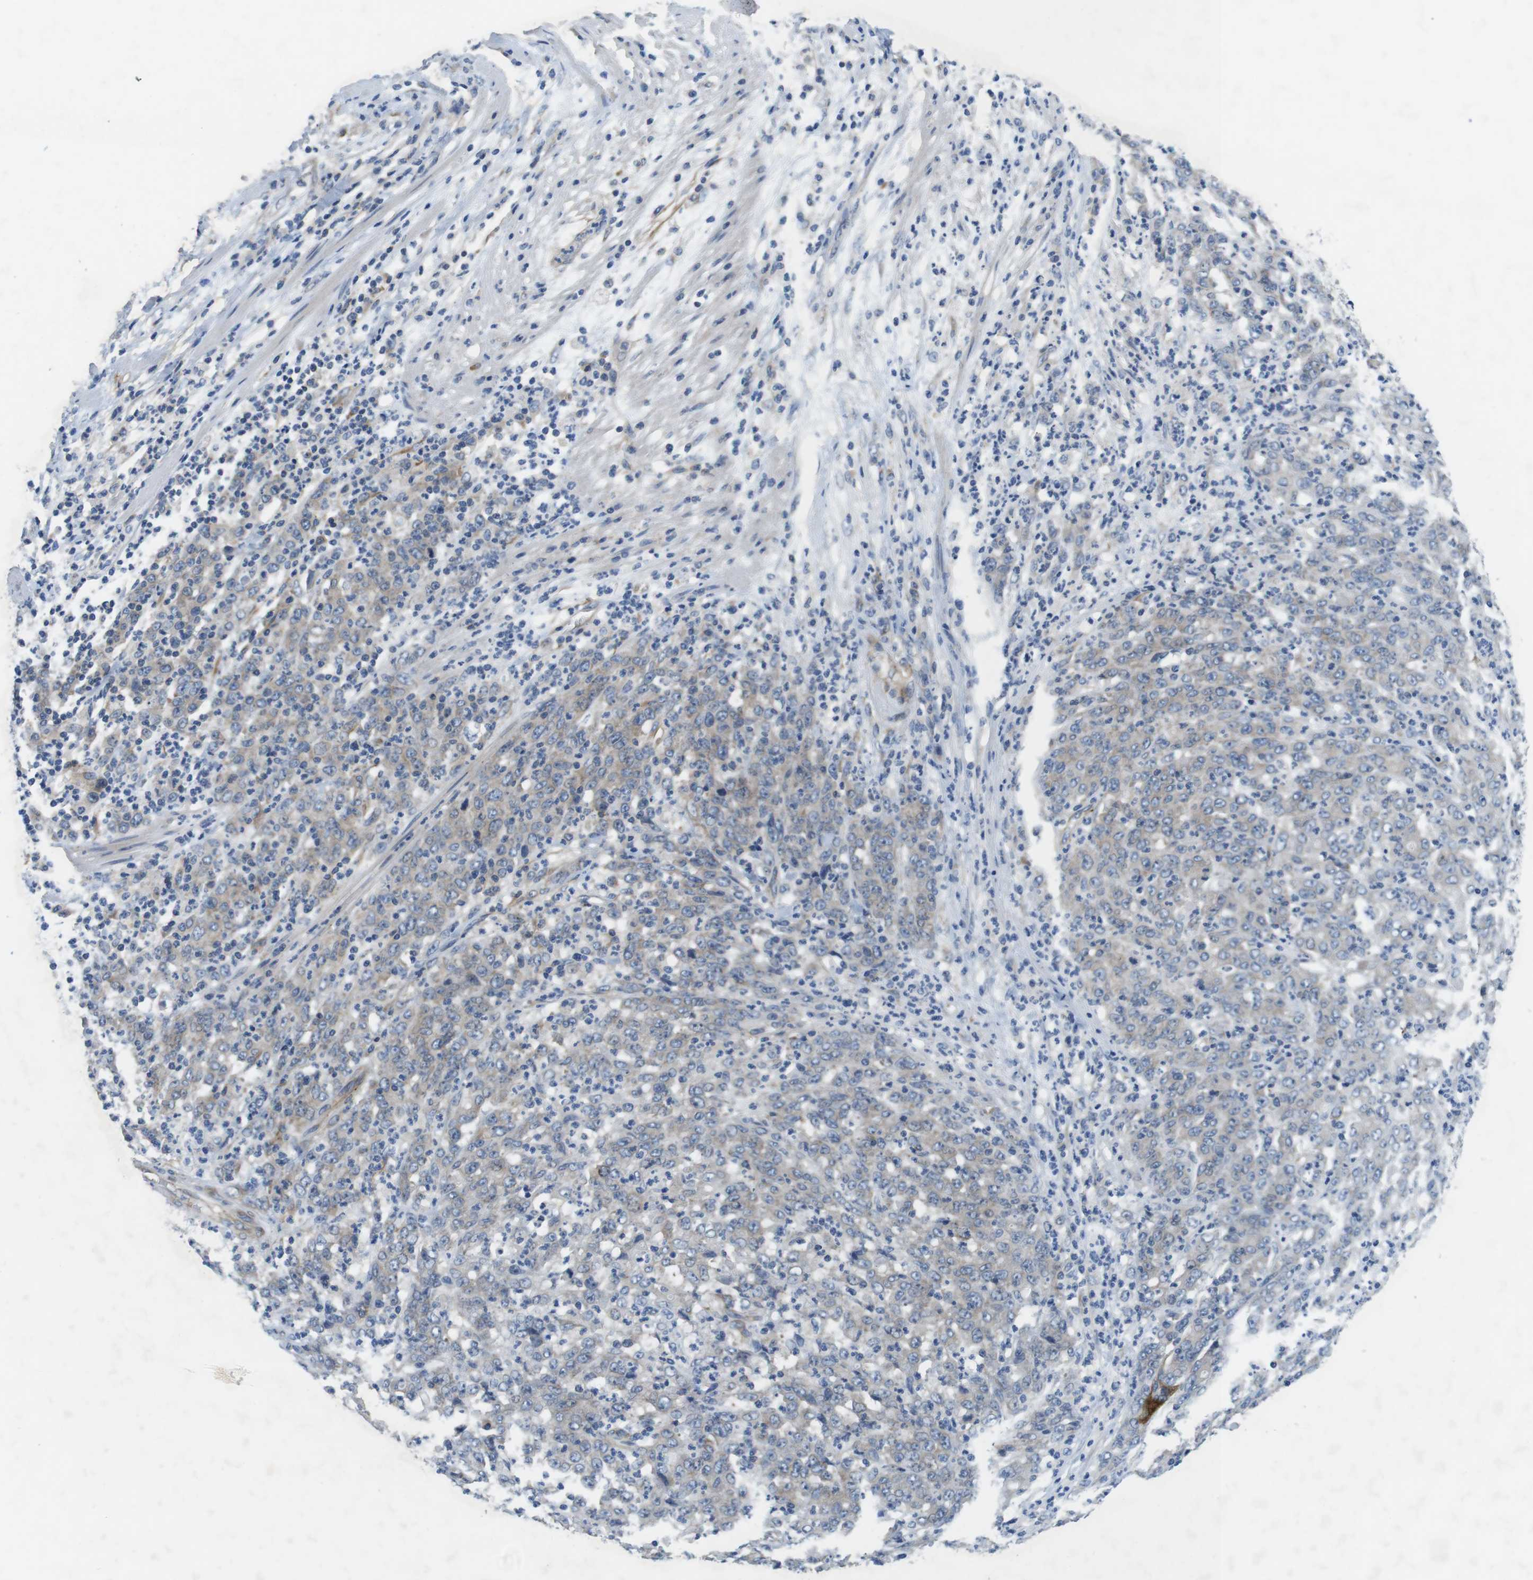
{"staining": {"intensity": "negative", "quantity": "none", "location": "none"}, "tissue": "stomach cancer", "cell_type": "Tumor cells", "image_type": "cancer", "snomed": [{"axis": "morphology", "description": "Adenocarcinoma, NOS"}, {"axis": "topography", "description": "Stomach, lower"}], "caption": "This is an immunohistochemistry micrograph of human stomach adenocarcinoma. There is no expression in tumor cells.", "gene": "DCLK1", "patient": {"sex": "female", "age": 71}}